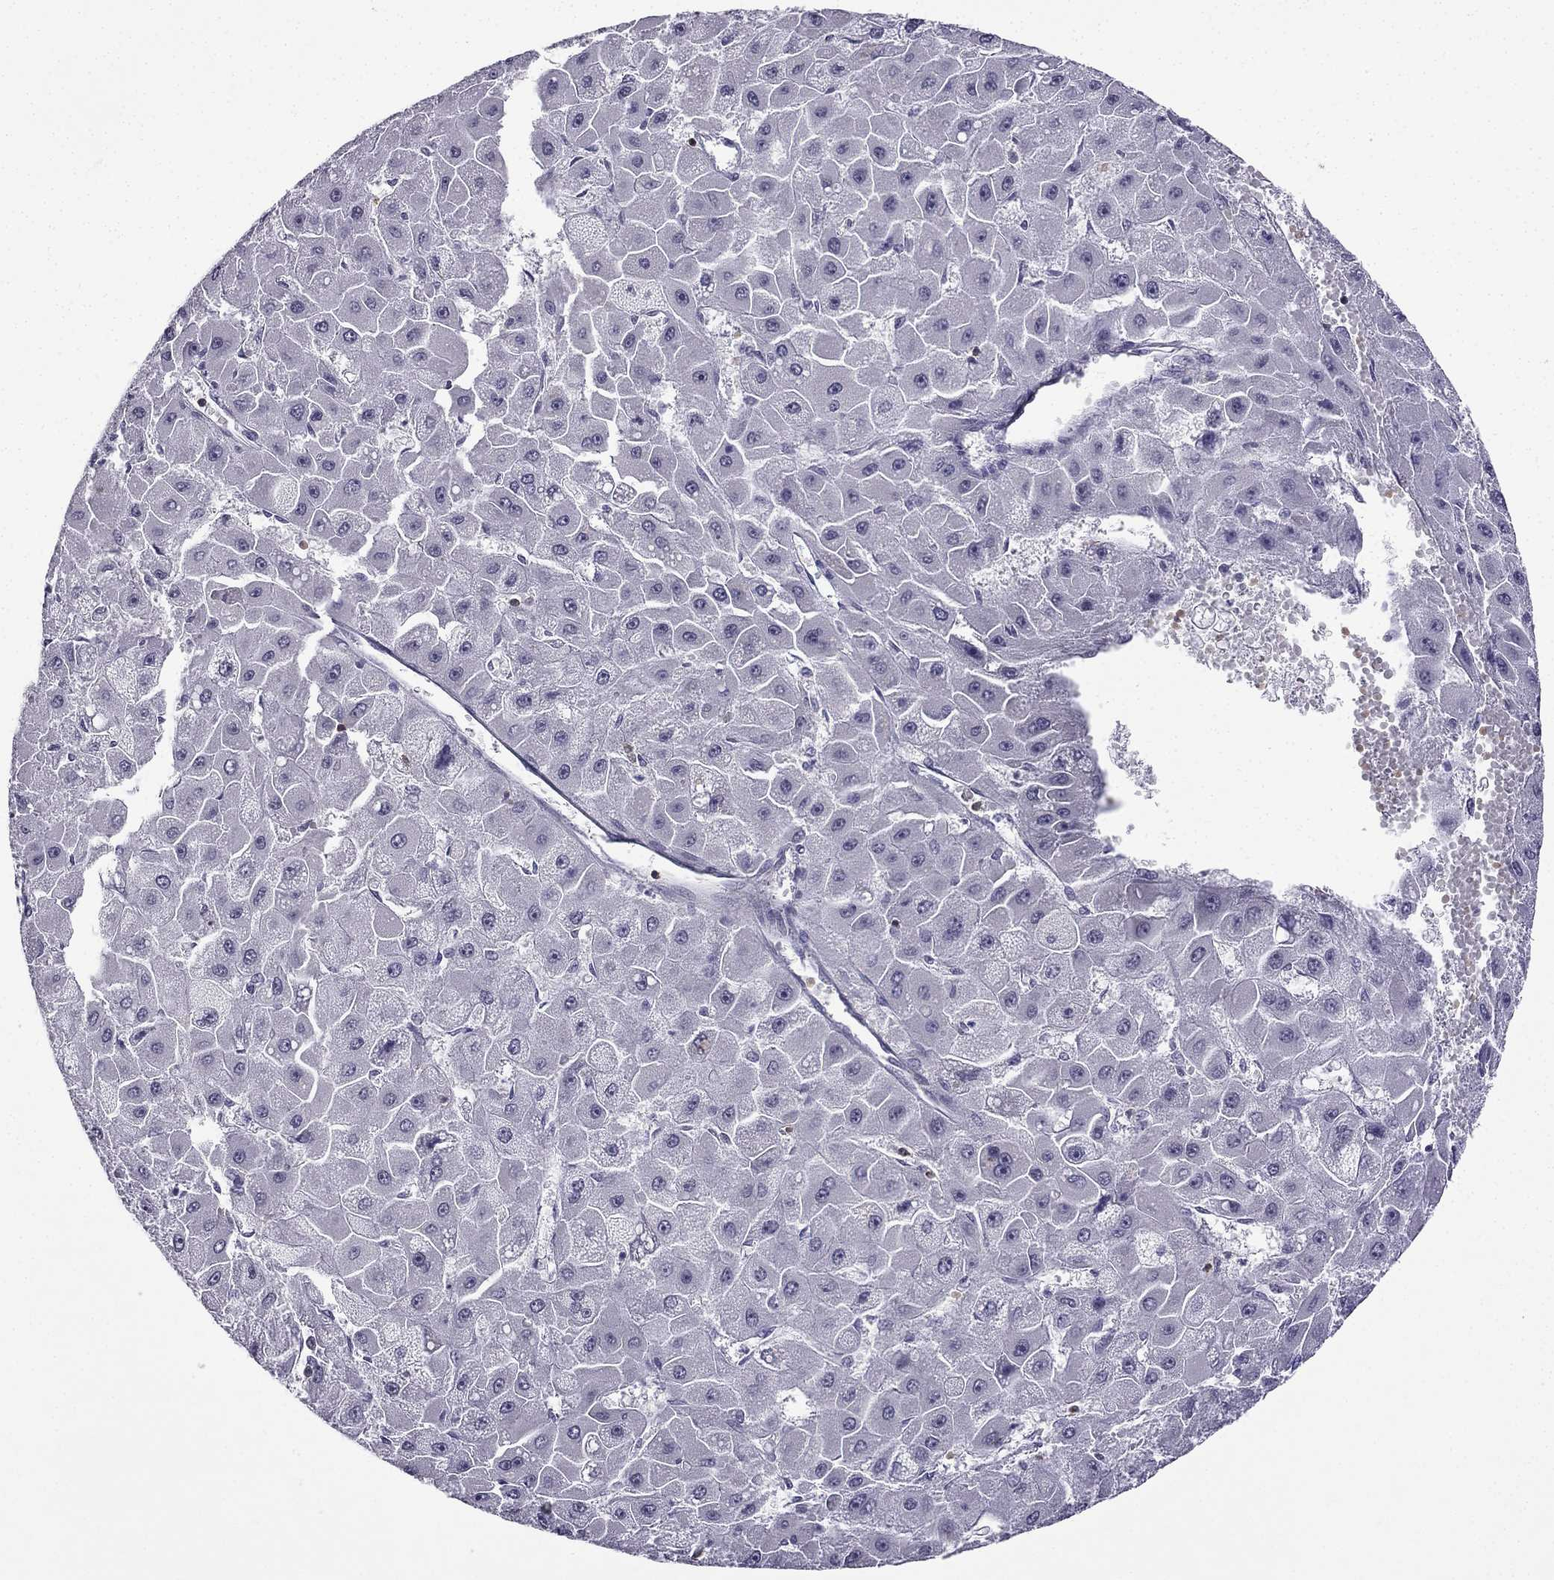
{"staining": {"intensity": "negative", "quantity": "none", "location": "none"}, "tissue": "liver cancer", "cell_type": "Tumor cells", "image_type": "cancer", "snomed": [{"axis": "morphology", "description": "Carcinoma, Hepatocellular, NOS"}, {"axis": "topography", "description": "Liver"}], "caption": "Immunohistochemistry photomicrograph of human liver hepatocellular carcinoma stained for a protein (brown), which reveals no staining in tumor cells.", "gene": "CCK", "patient": {"sex": "female", "age": 25}}